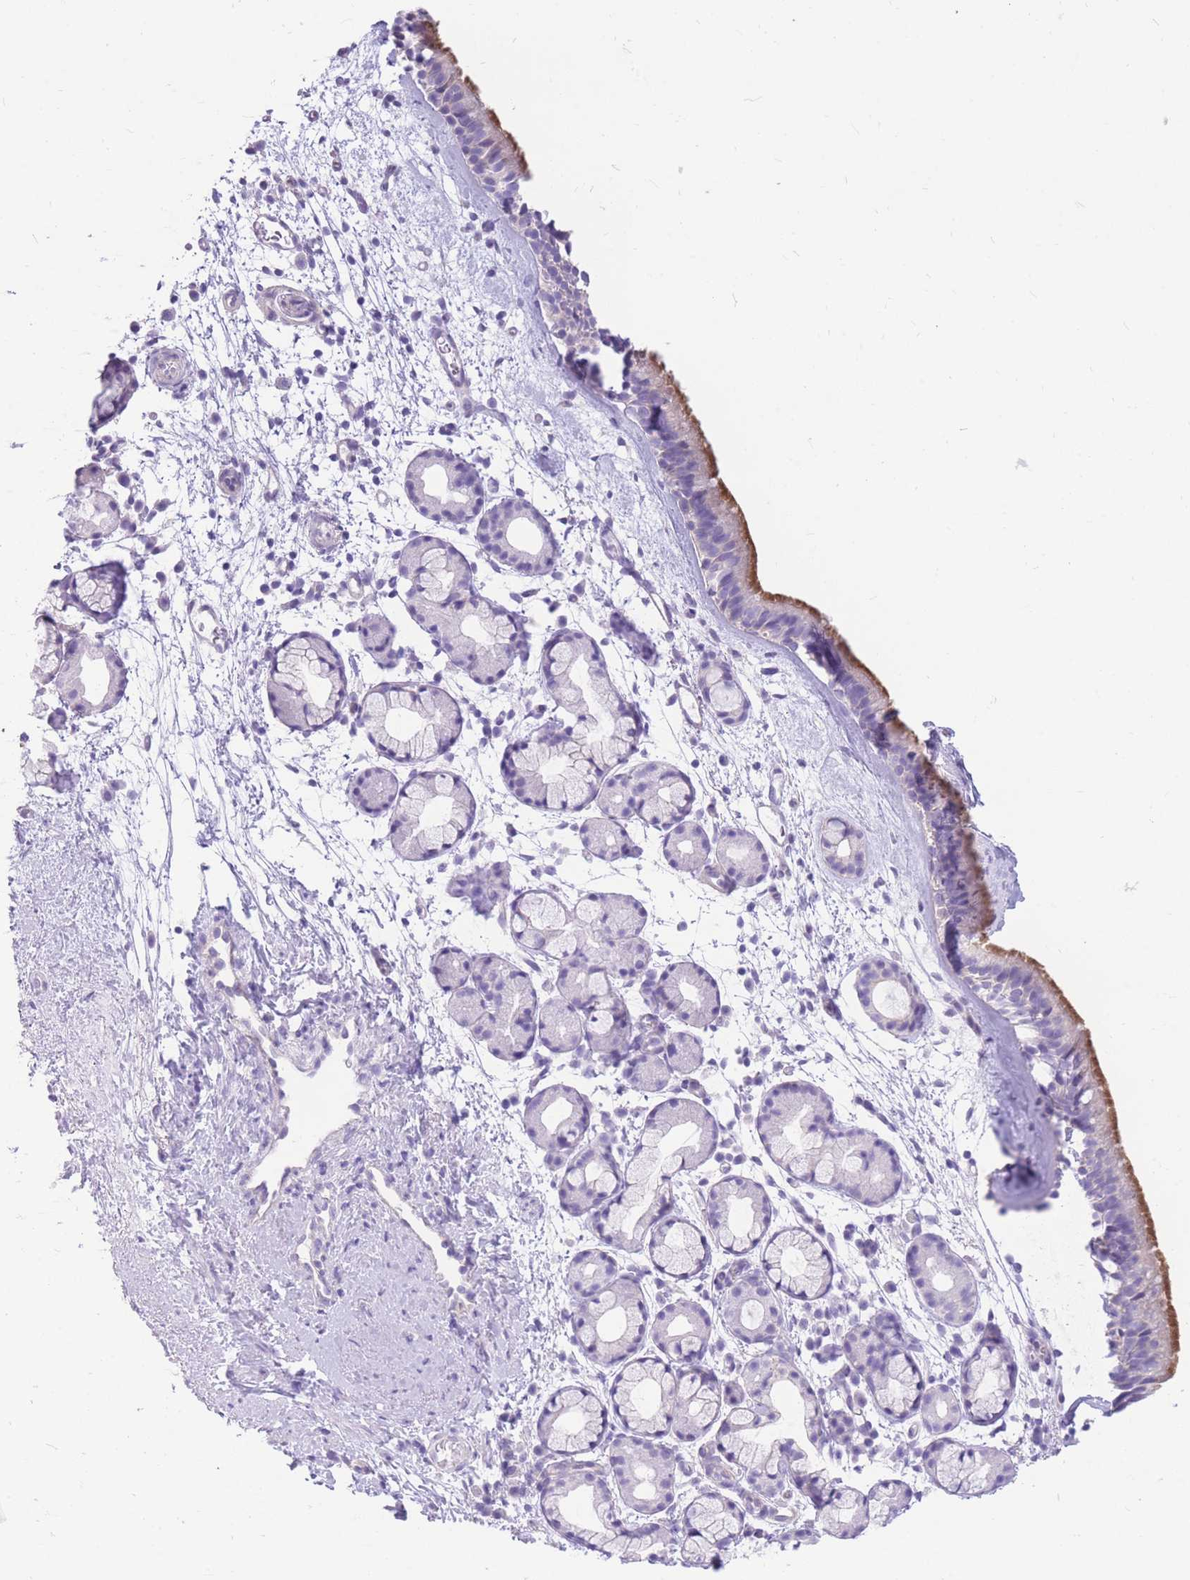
{"staining": {"intensity": "moderate", "quantity": "<25%", "location": "cytoplasmic/membranous"}, "tissue": "nasopharynx", "cell_type": "Respiratory epithelial cells", "image_type": "normal", "snomed": [{"axis": "morphology", "description": "Normal tissue, NOS"}, {"axis": "topography", "description": "Nasopharynx"}], "caption": "Immunohistochemical staining of normal nasopharynx shows low levels of moderate cytoplasmic/membranous expression in approximately <25% of respiratory epithelial cells.", "gene": "ZNF311", "patient": {"sex": "female", "age": 81}}